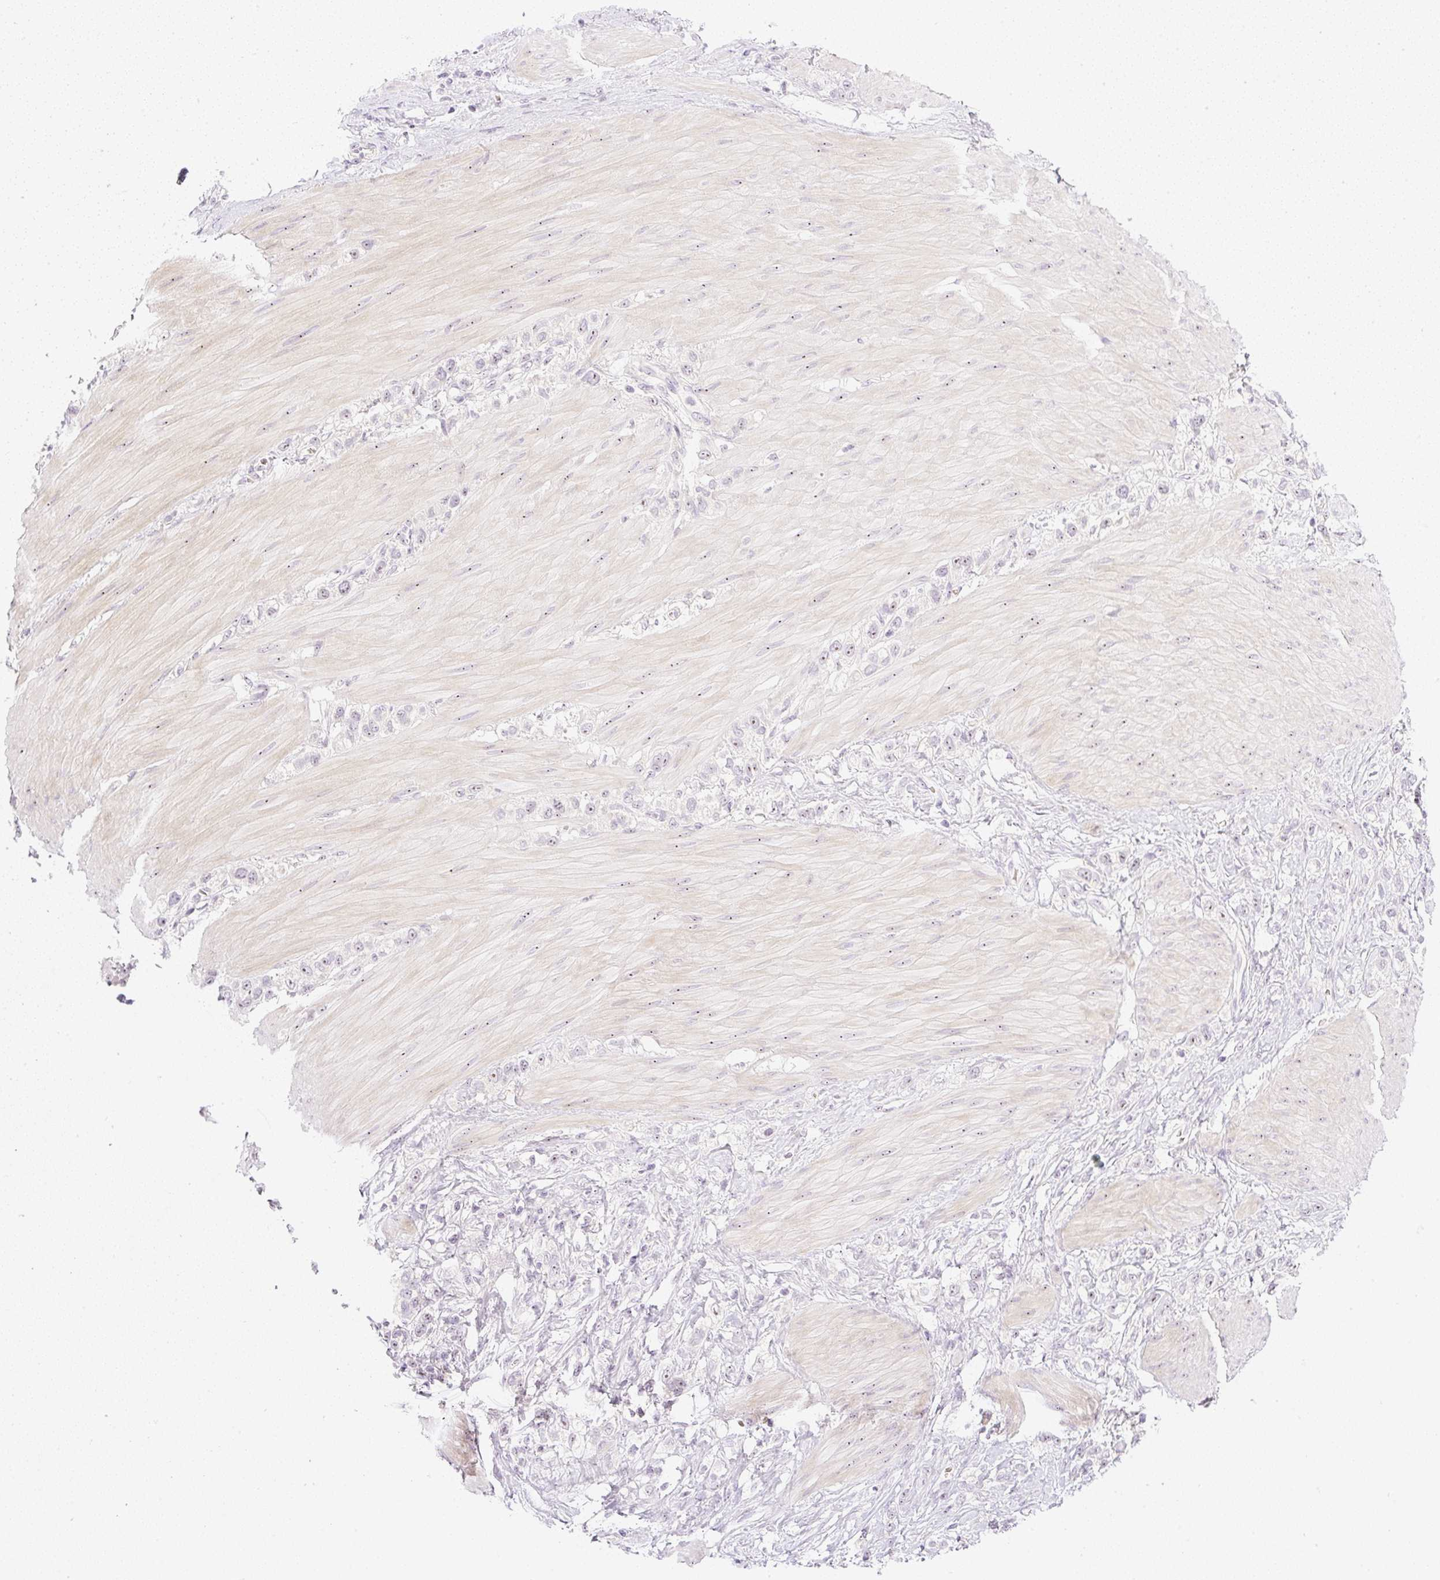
{"staining": {"intensity": "weak", "quantity": "25%-75%", "location": "nuclear"}, "tissue": "stomach cancer", "cell_type": "Tumor cells", "image_type": "cancer", "snomed": [{"axis": "morphology", "description": "Adenocarcinoma, NOS"}, {"axis": "topography", "description": "Stomach"}], "caption": "High-power microscopy captured an immunohistochemistry (IHC) photomicrograph of stomach cancer (adenocarcinoma), revealing weak nuclear staining in approximately 25%-75% of tumor cells. The staining was performed using DAB to visualize the protein expression in brown, while the nuclei were stained in blue with hematoxylin (Magnification: 20x).", "gene": "AAR2", "patient": {"sex": "female", "age": 65}}